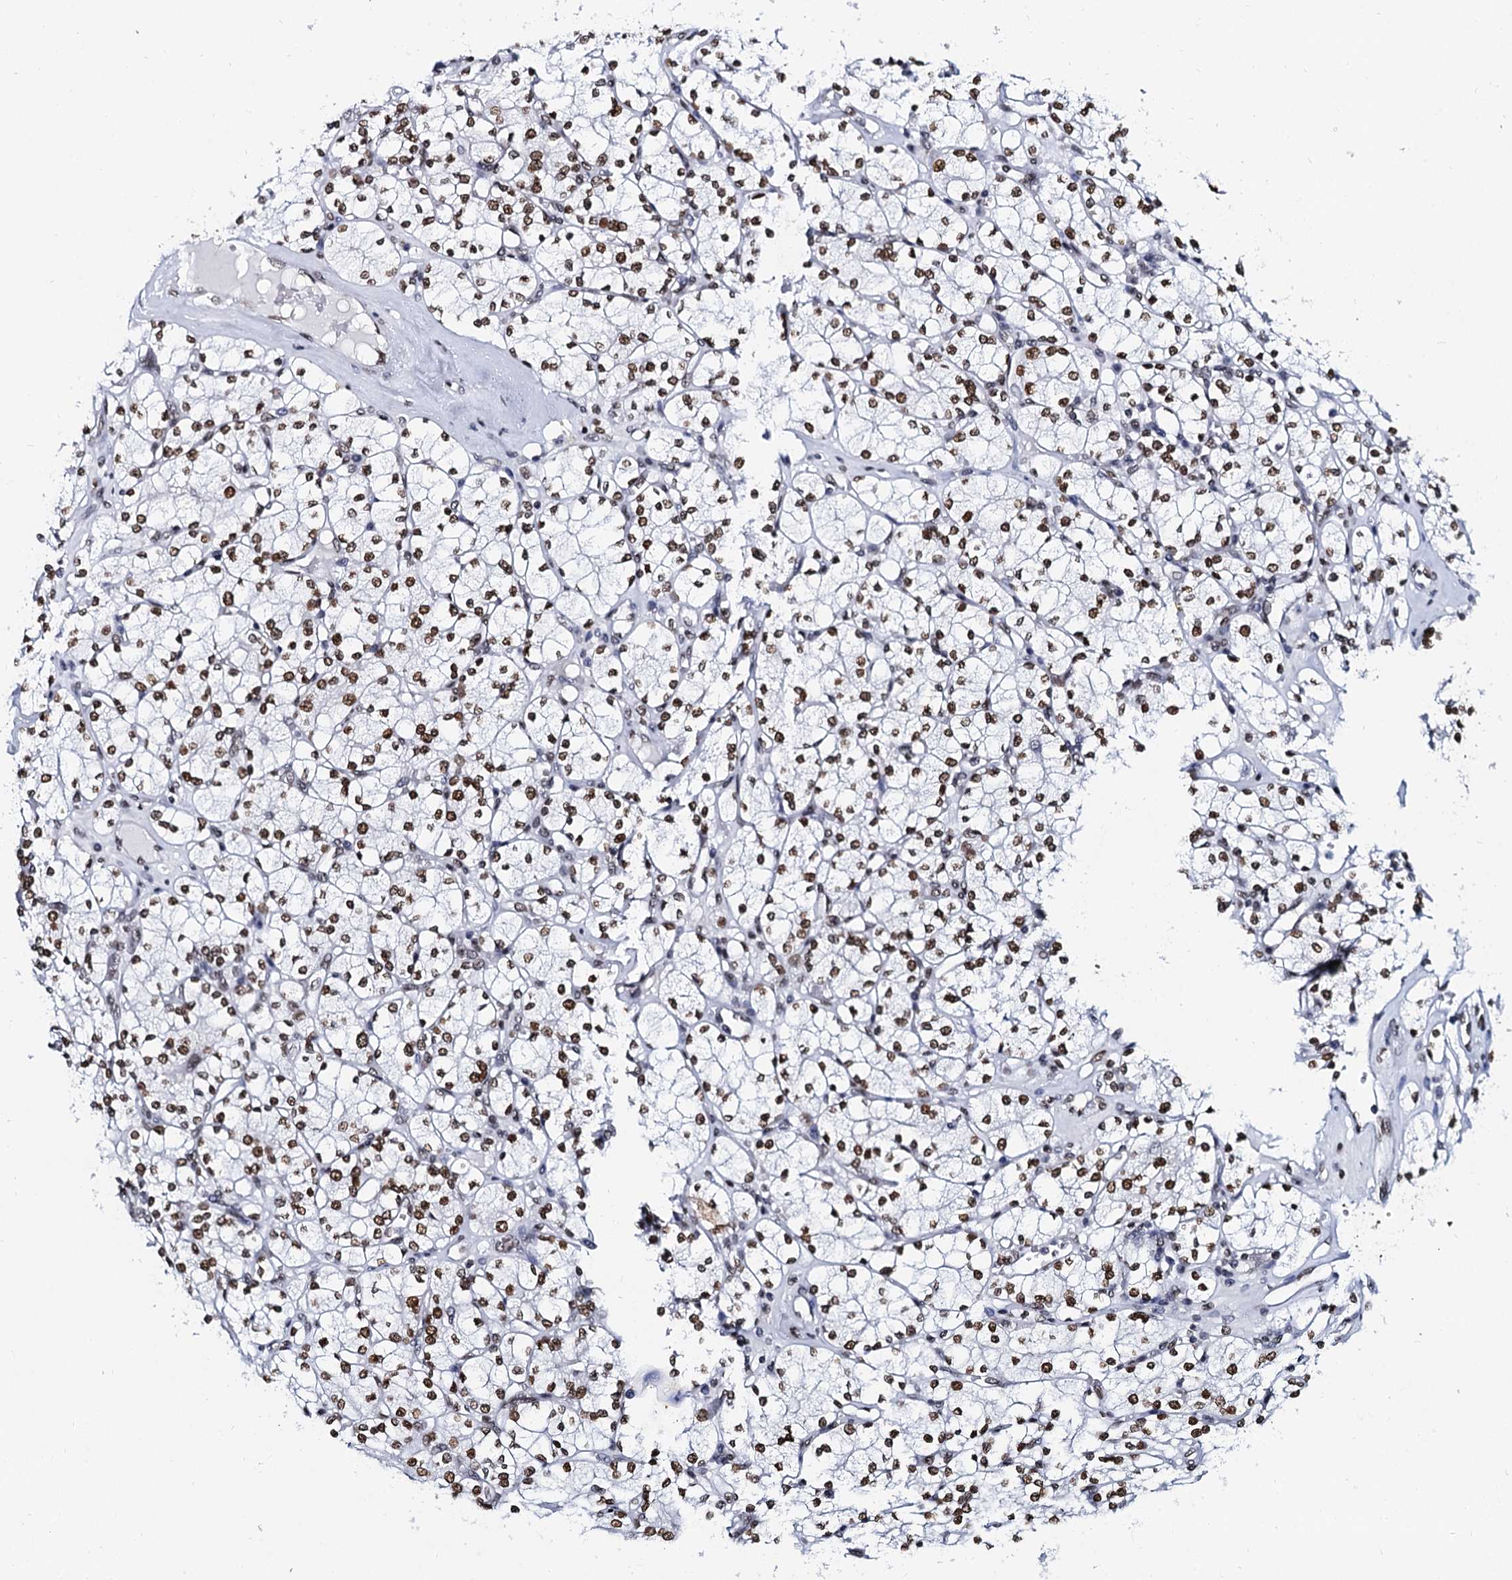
{"staining": {"intensity": "strong", "quantity": ">75%", "location": "nuclear"}, "tissue": "renal cancer", "cell_type": "Tumor cells", "image_type": "cancer", "snomed": [{"axis": "morphology", "description": "Adenocarcinoma, NOS"}, {"axis": "topography", "description": "Kidney"}], "caption": "Adenocarcinoma (renal) stained with a protein marker shows strong staining in tumor cells.", "gene": "CMAS", "patient": {"sex": "male", "age": 77}}